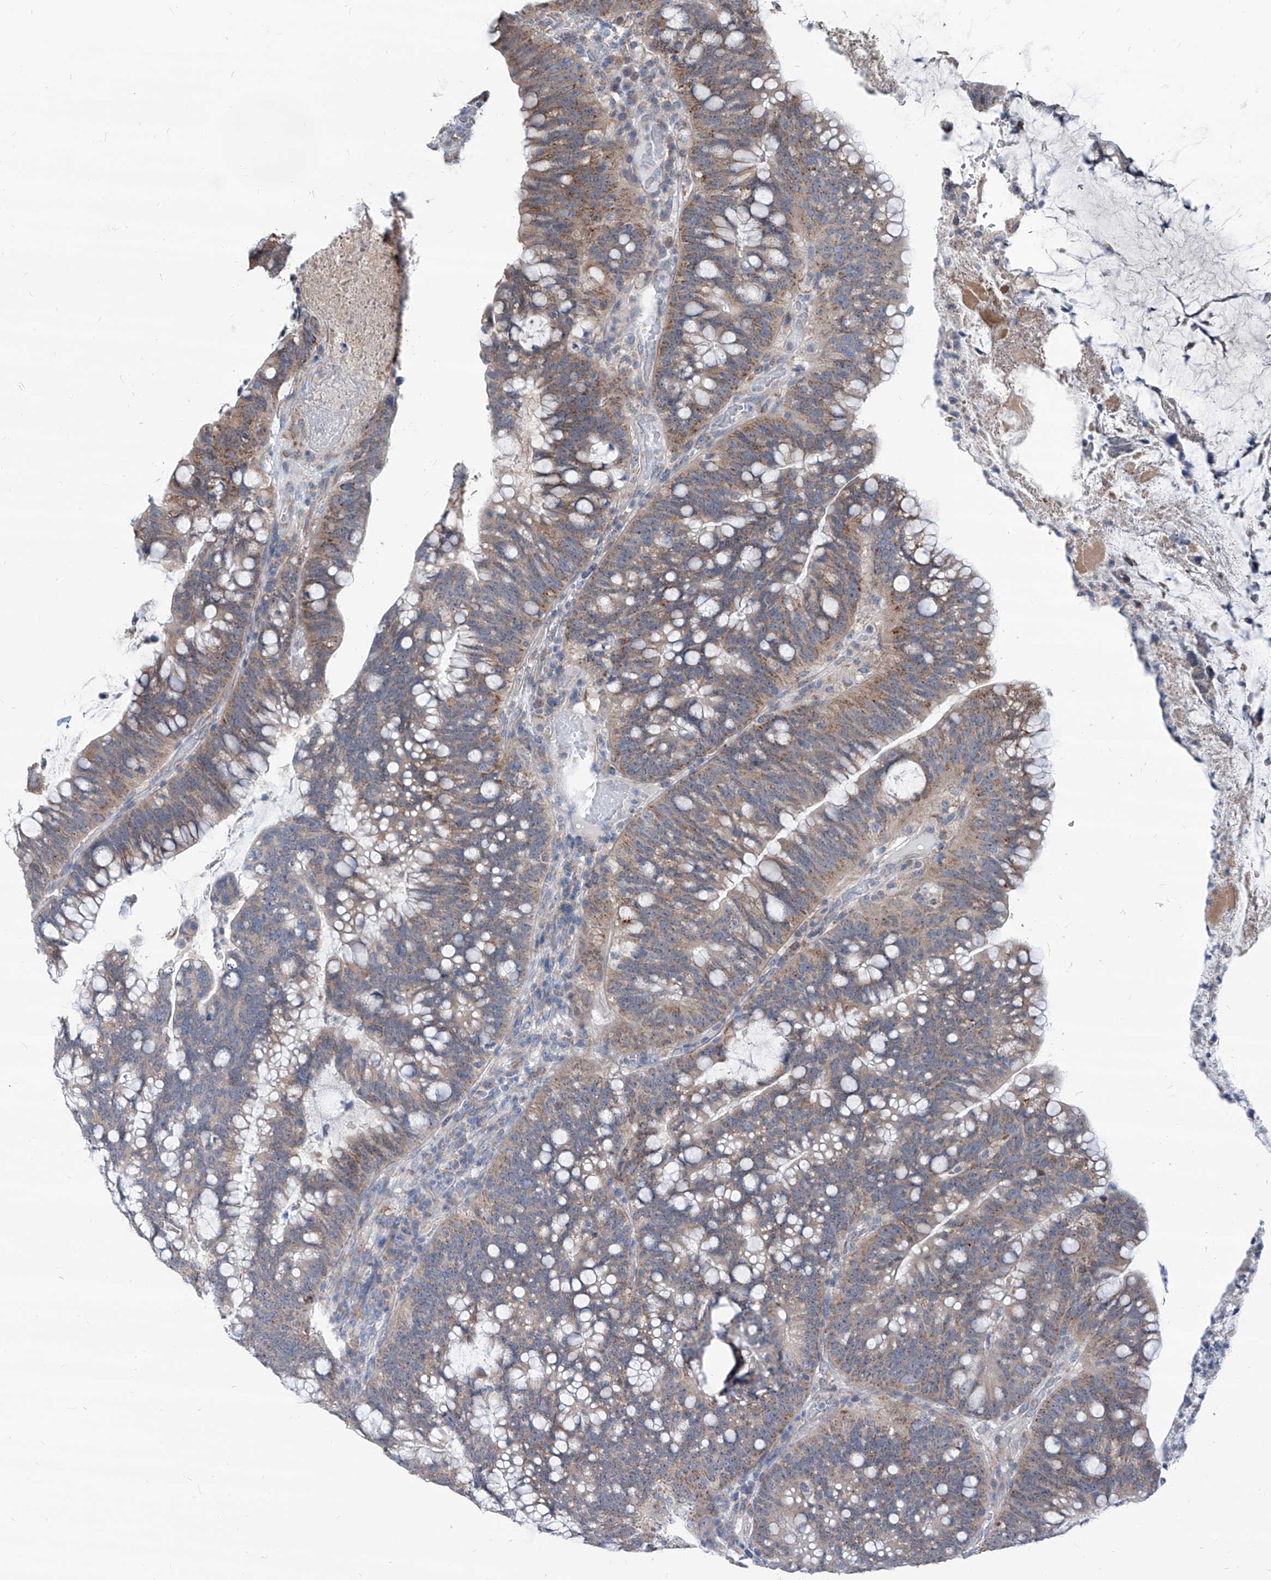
{"staining": {"intensity": "weak", "quantity": ">75%", "location": "cytoplasmic/membranous"}, "tissue": "colorectal cancer", "cell_type": "Tumor cells", "image_type": "cancer", "snomed": [{"axis": "morphology", "description": "Adenocarcinoma, NOS"}, {"axis": "topography", "description": "Colon"}], "caption": "Protein staining of colorectal cancer tissue exhibits weak cytoplasmic/membranous expression in approximately >75% of tumor cells.", "gene": "AGPS", "patient": {"sex": "female", "age": 66}}